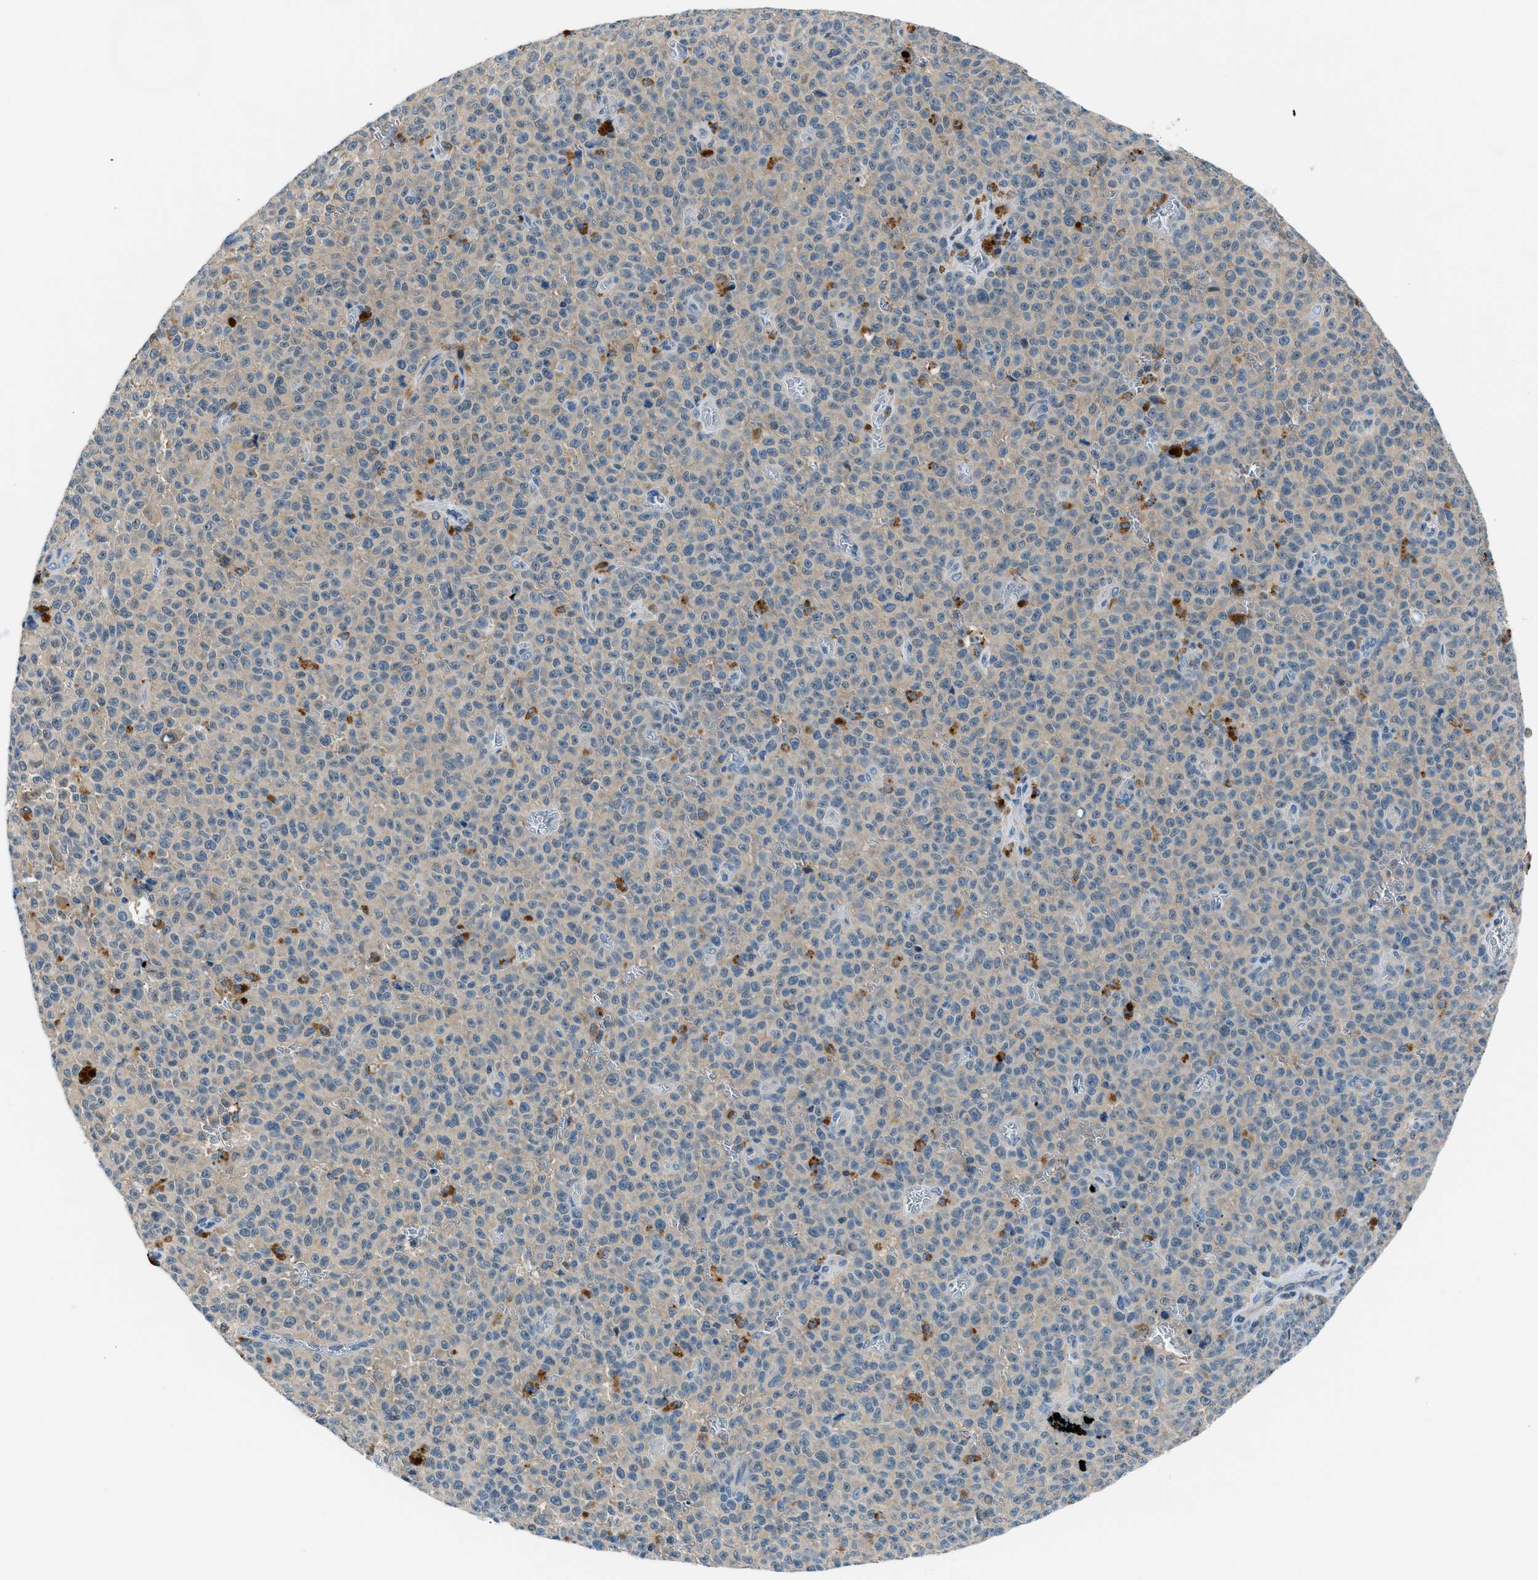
{"staining": {"intensity": "negative", "quantity": "none", "location": "none"}, "tissue": "melanoma", "cell_type": "Tumor cells", "image_type": "cancer", "snomed": [{"axis": "morphology", "description": "Malignant melanoma, NOS"}, {"axis": "topography", "description": "Skin"}], "caption": "Immunohistochemical staining of malignant melanoma shows no significant positivity in tumor cells.", "gene": "ACP1", "patient": {"sex": "female", "age": 82}}